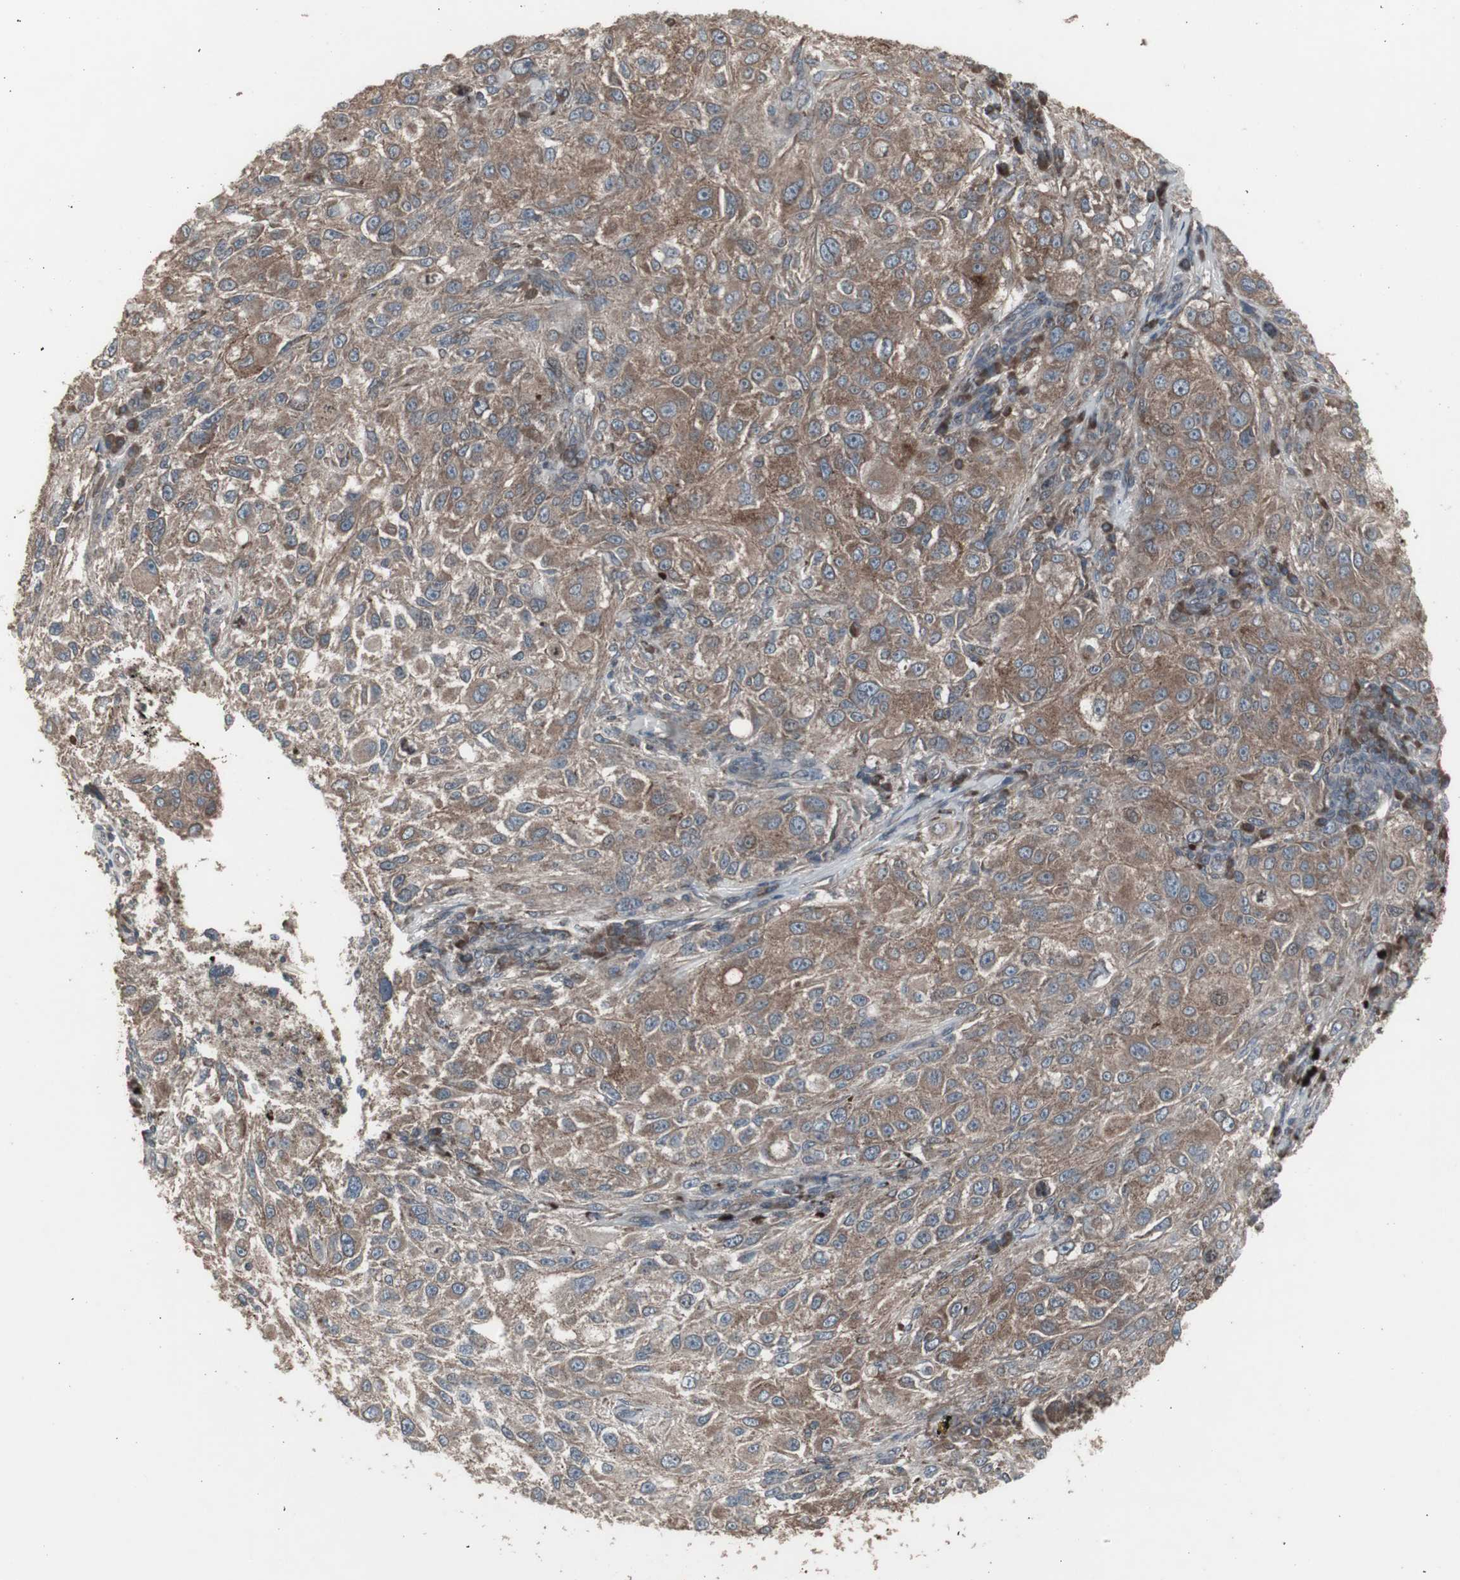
{"staining": {"intensity": "weak", "quantity": ">75%", "location": "cytoplasmic/membranous"}, "tissue": "melanoma", "cell_type": "Tumor cells", "image_type": "cancer", "snomed": [{"axis": "morphology", "description": "Necrosis, NOS"}, {"axis": "morphology", "description": "Malignant melanoma, NOS"}, {"axis": "topography", "description": "Skin"}], "caption": "Protein staining by immunohistochemistry (IHC) exhibits weak cytoplasmic/membranous positivity in about >75% of tumor cells in malignant melanoma.", "gene": "SSTR2", "patient": {"sex": "female", "age": 87}}